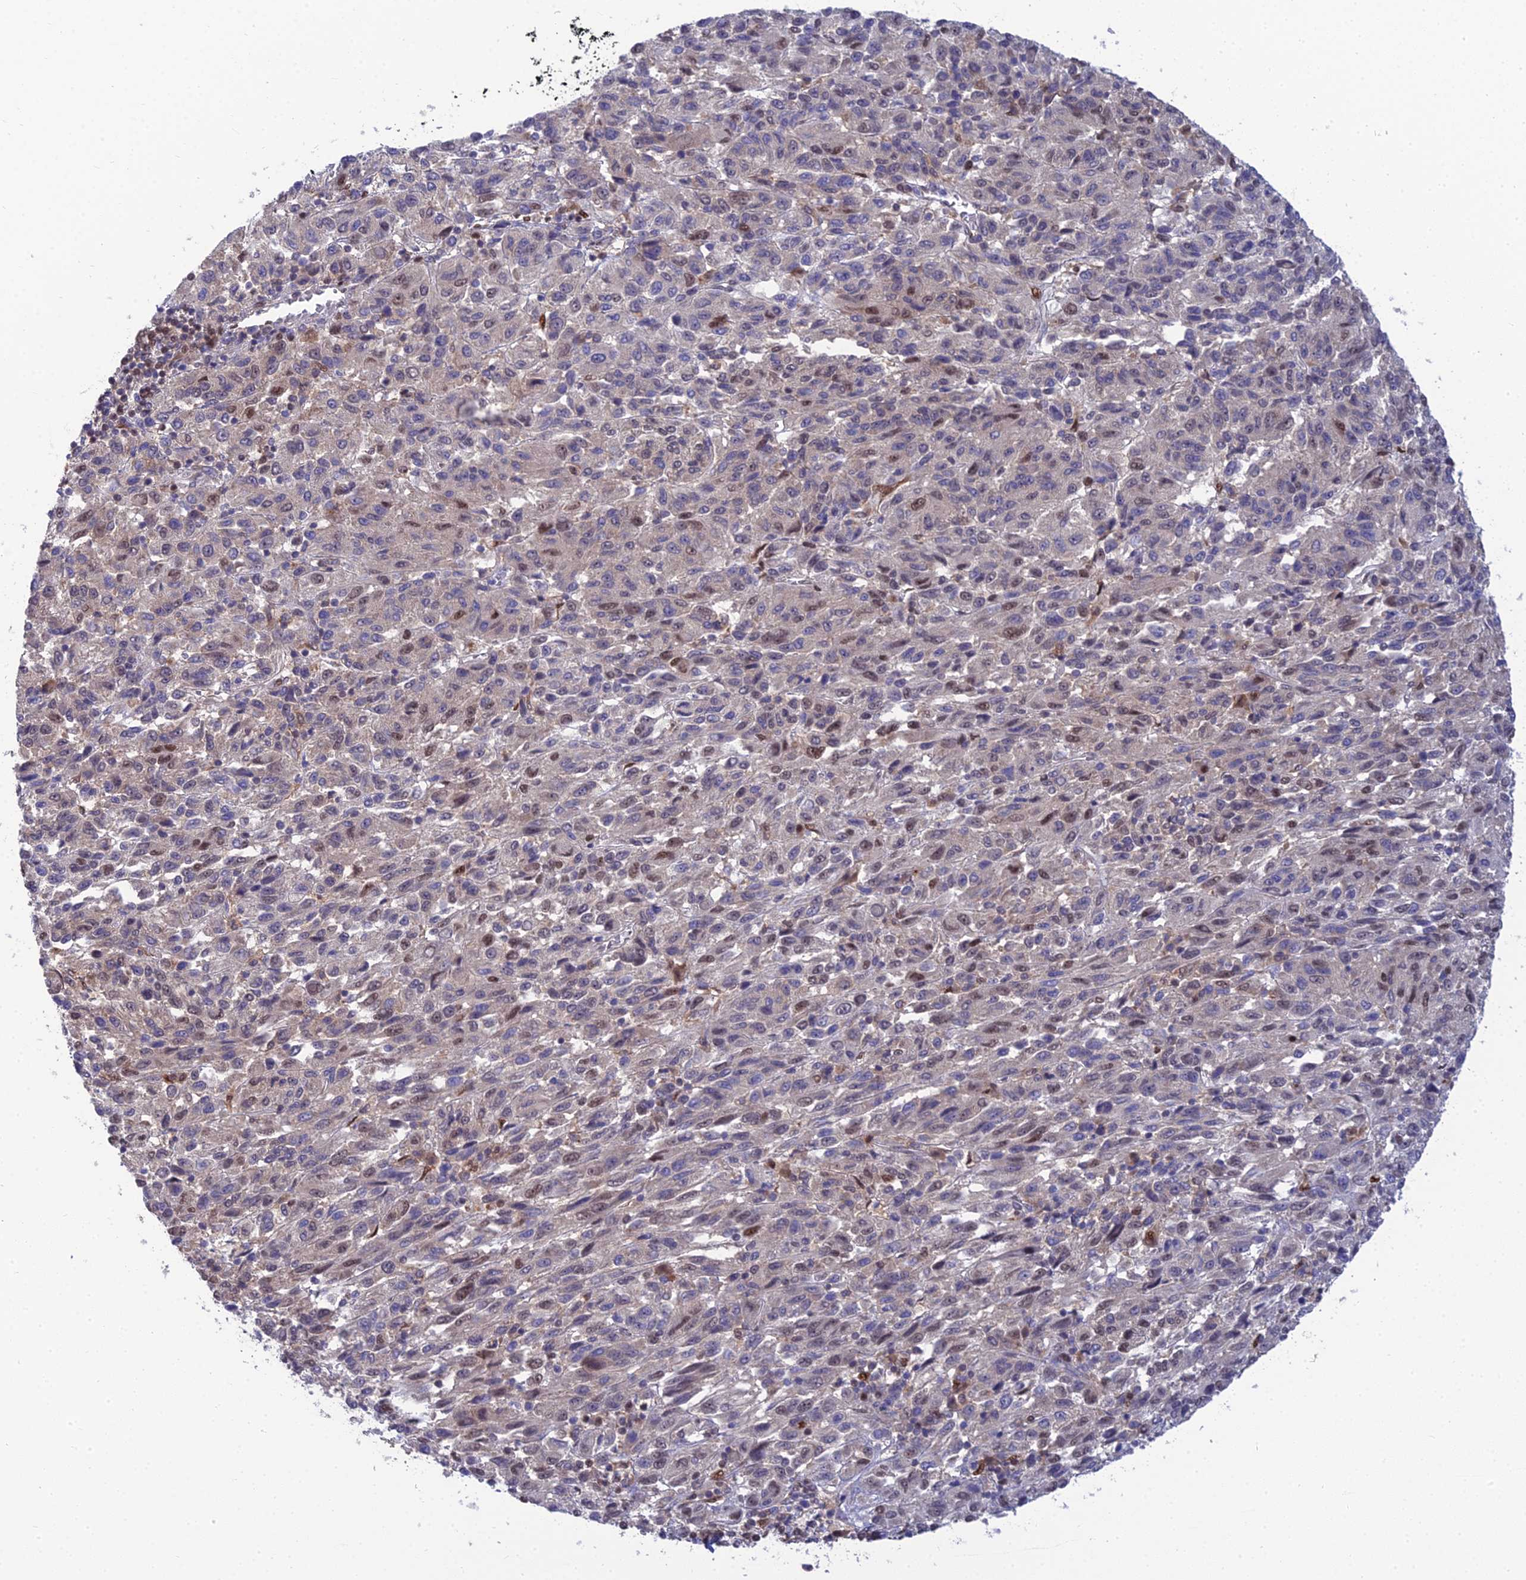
{"staining": {"intensity": "moderate", "quantity": "<25%", "location": "nuclear"}, "tissue": "melanoma", "cell_type": "Tumor cells", "image_type": "cancer", "snomed": [{"axis": "morphology", "description": "Malignant melanoma, Metastatic site"}, {"axis": "topography", "description": "Lung"}], "caption": "High-magnification brightfield microscopy of malignant melanoma (metastatic site) stained with DAB (brown) and counterstained with hematoxylin (blue). tumor cells exhibit moderate nuclear staining is present in about<25% of cells.", "gene": "DNPEP", "patient": {"sex": "male", "age": 64}}